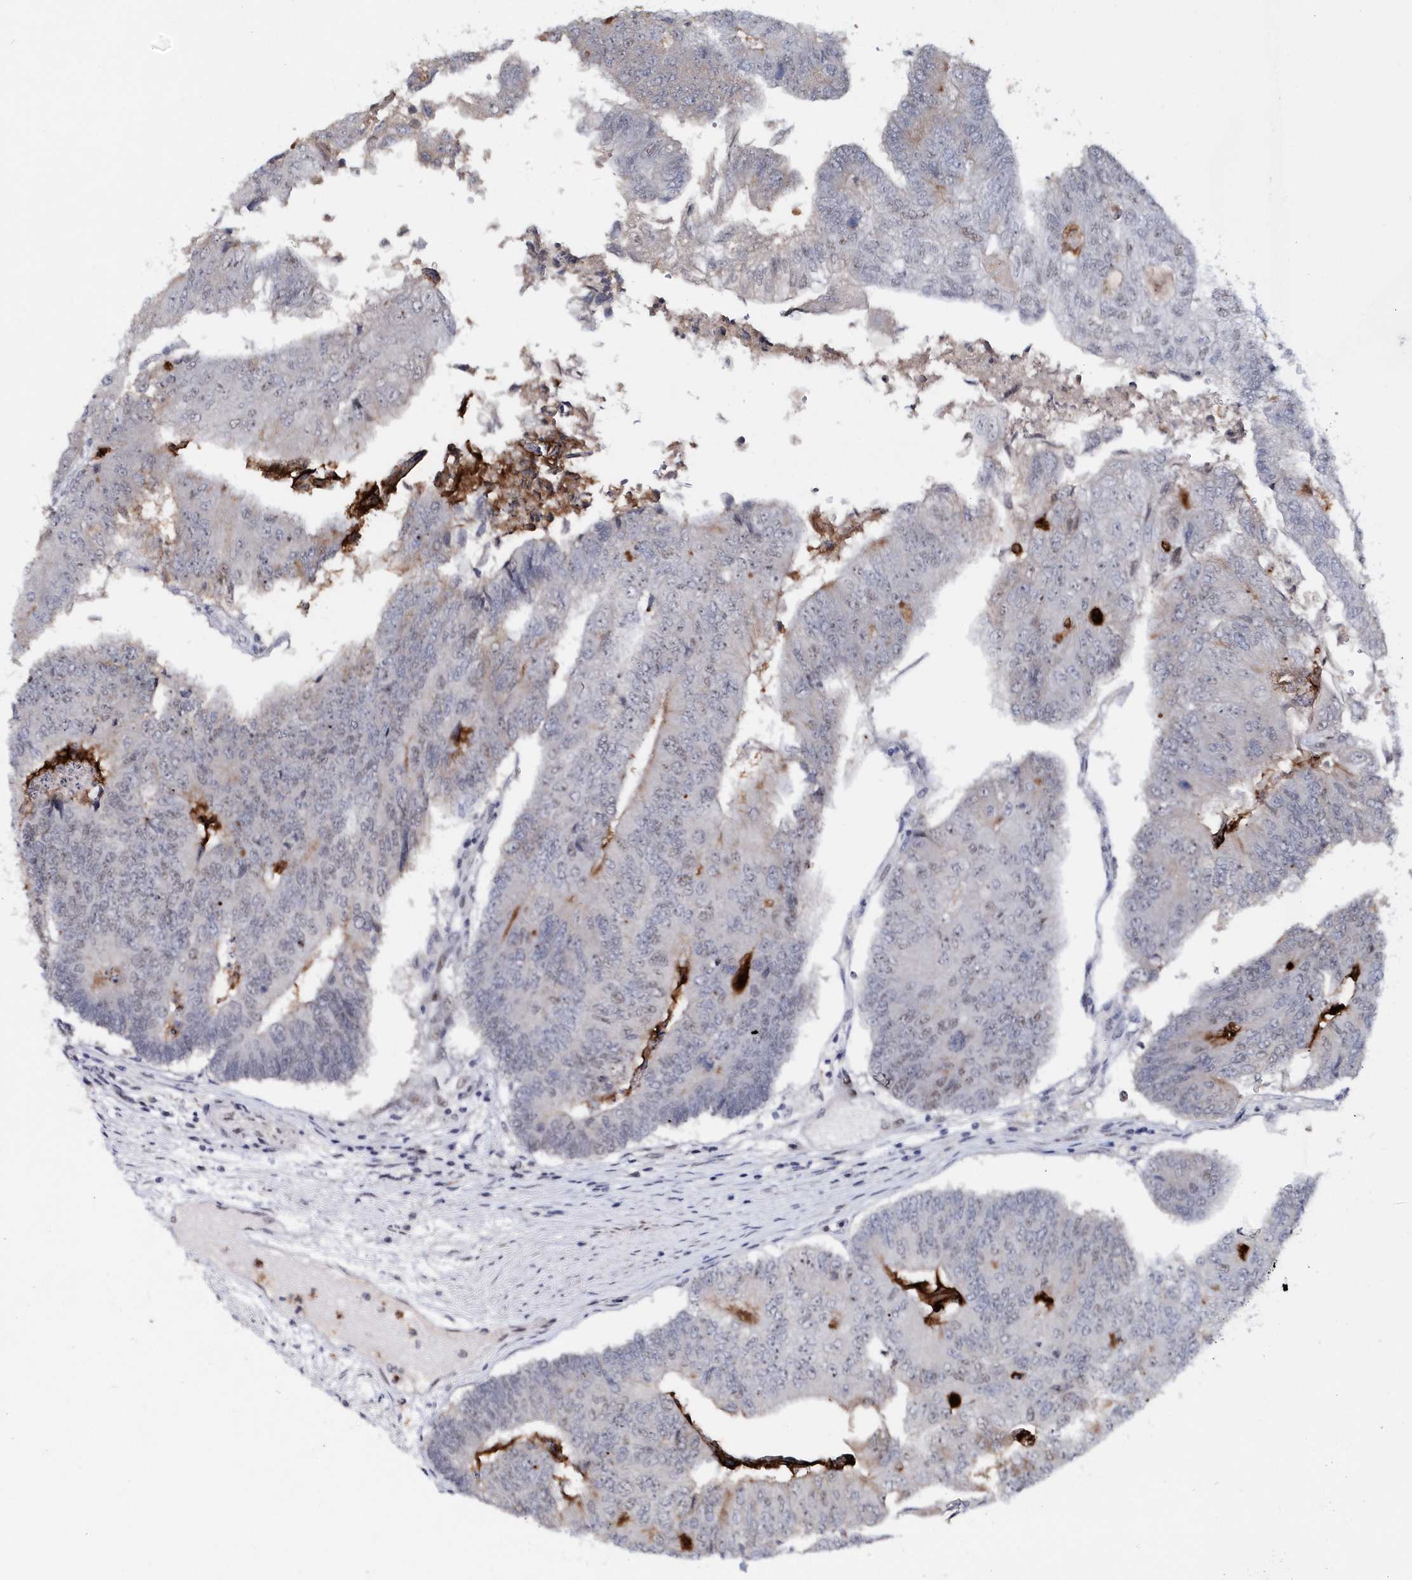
{"staining": {"intensity": "weak", "quantity": "<25%", "location": "nuclear"}, "tissue": "colorectal cancer", "cell_type": "Tumor cells", "image_type": "cancer", "snomed": [{"axis": "morphology", "description": "Adenocarcinoma, NOS"}, {"axis": "topography", "description": "Colon"}], "caption": "Histopathology image shows no protein positivity in tumor cells of colorectal adenocarcinoma tissue.", "gene": "ASCL4", "patient": {"sex": "female", "age": 67}}